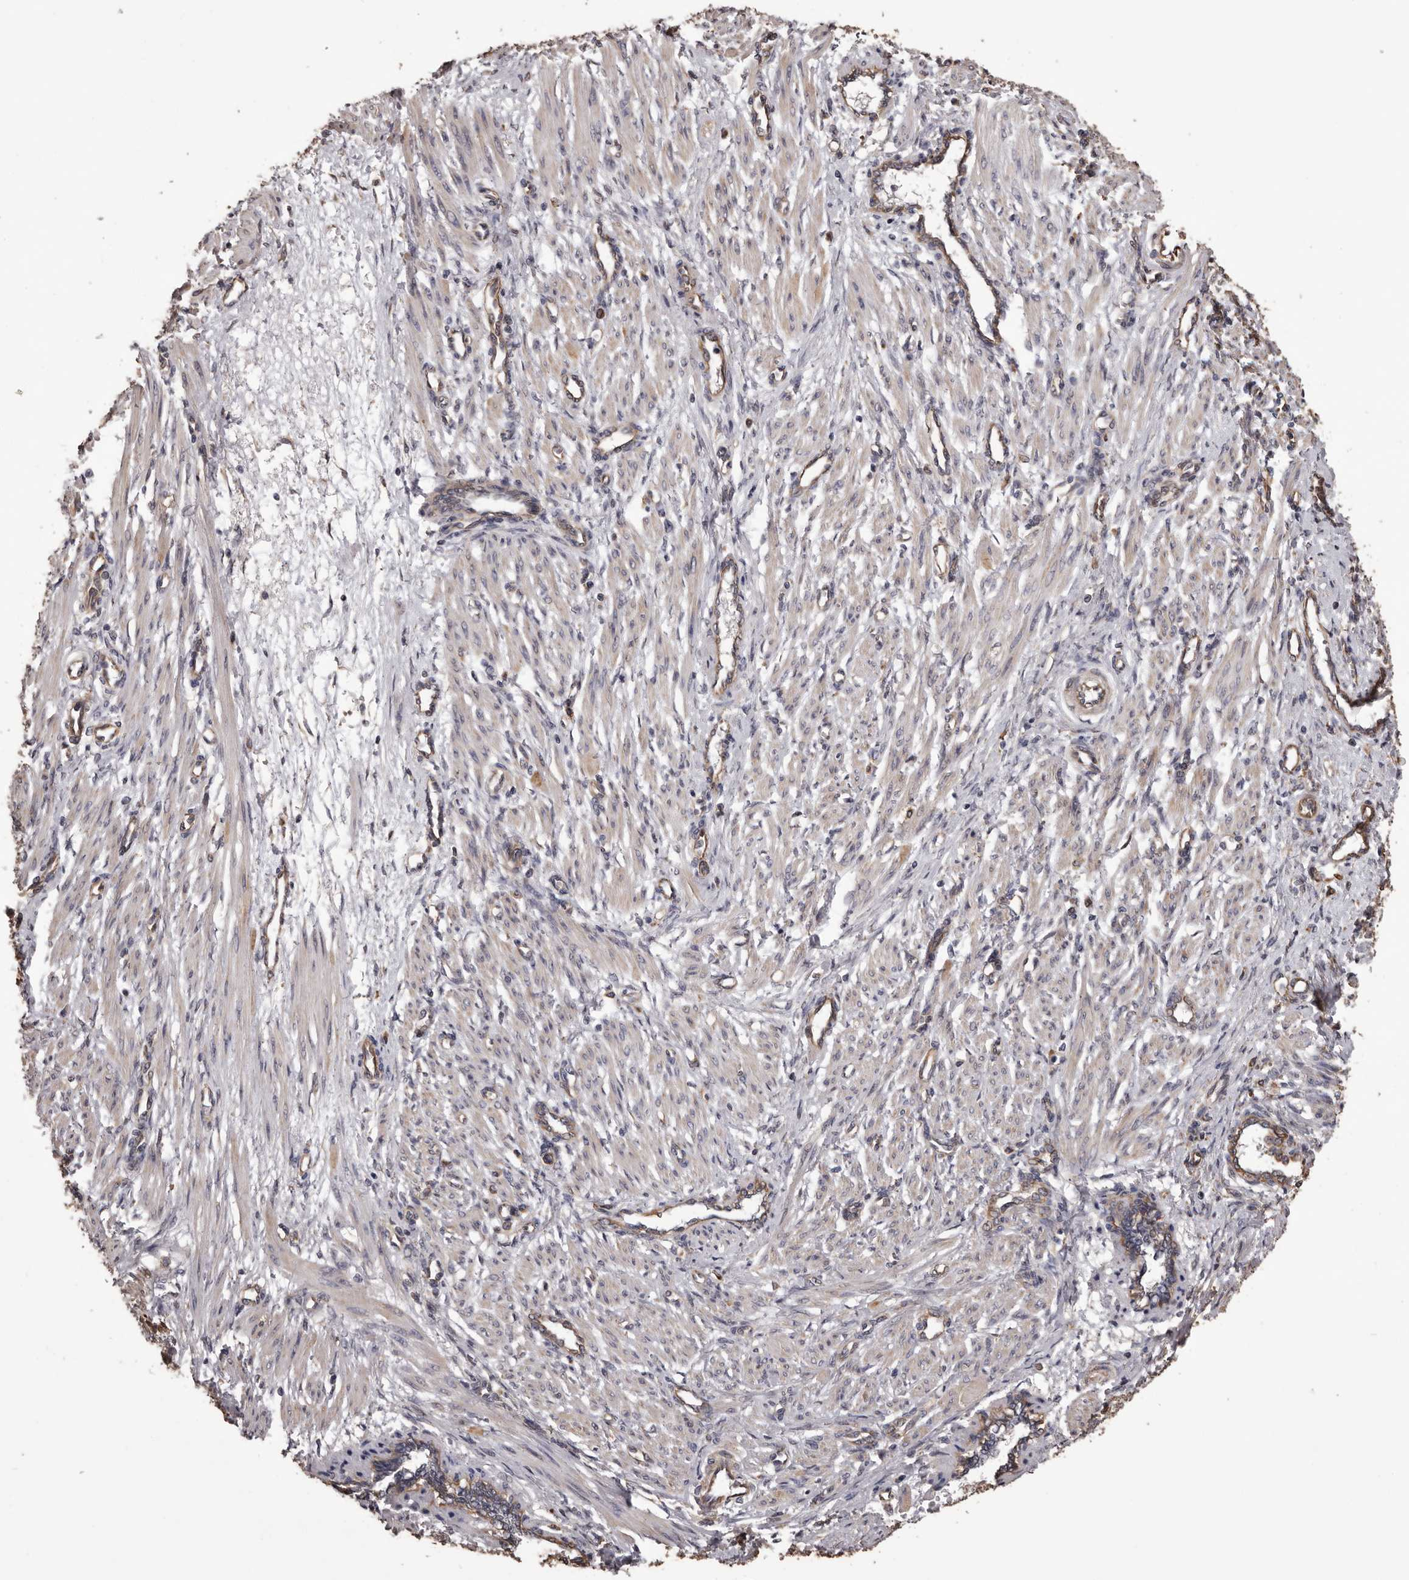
{"staining": {"intensity": "weak", "quantity": "<25%", "location": "cytoplasmic/membranous"}, "tissue": "smooth muscle", "cell_type": "Smooth muscle cells", "image_type": "normal", "snomed": [{"axis": "morphology", "description": "Normal tissue, NOS"}, {"axis": "topography", "description": "Endometrium"}], "caption": "Micrograph shows no protein positivity in smooth muscle cells of normal smooth muscle.", "gene": "CEP104", "patient": {"sex": "female", "age": 33}}